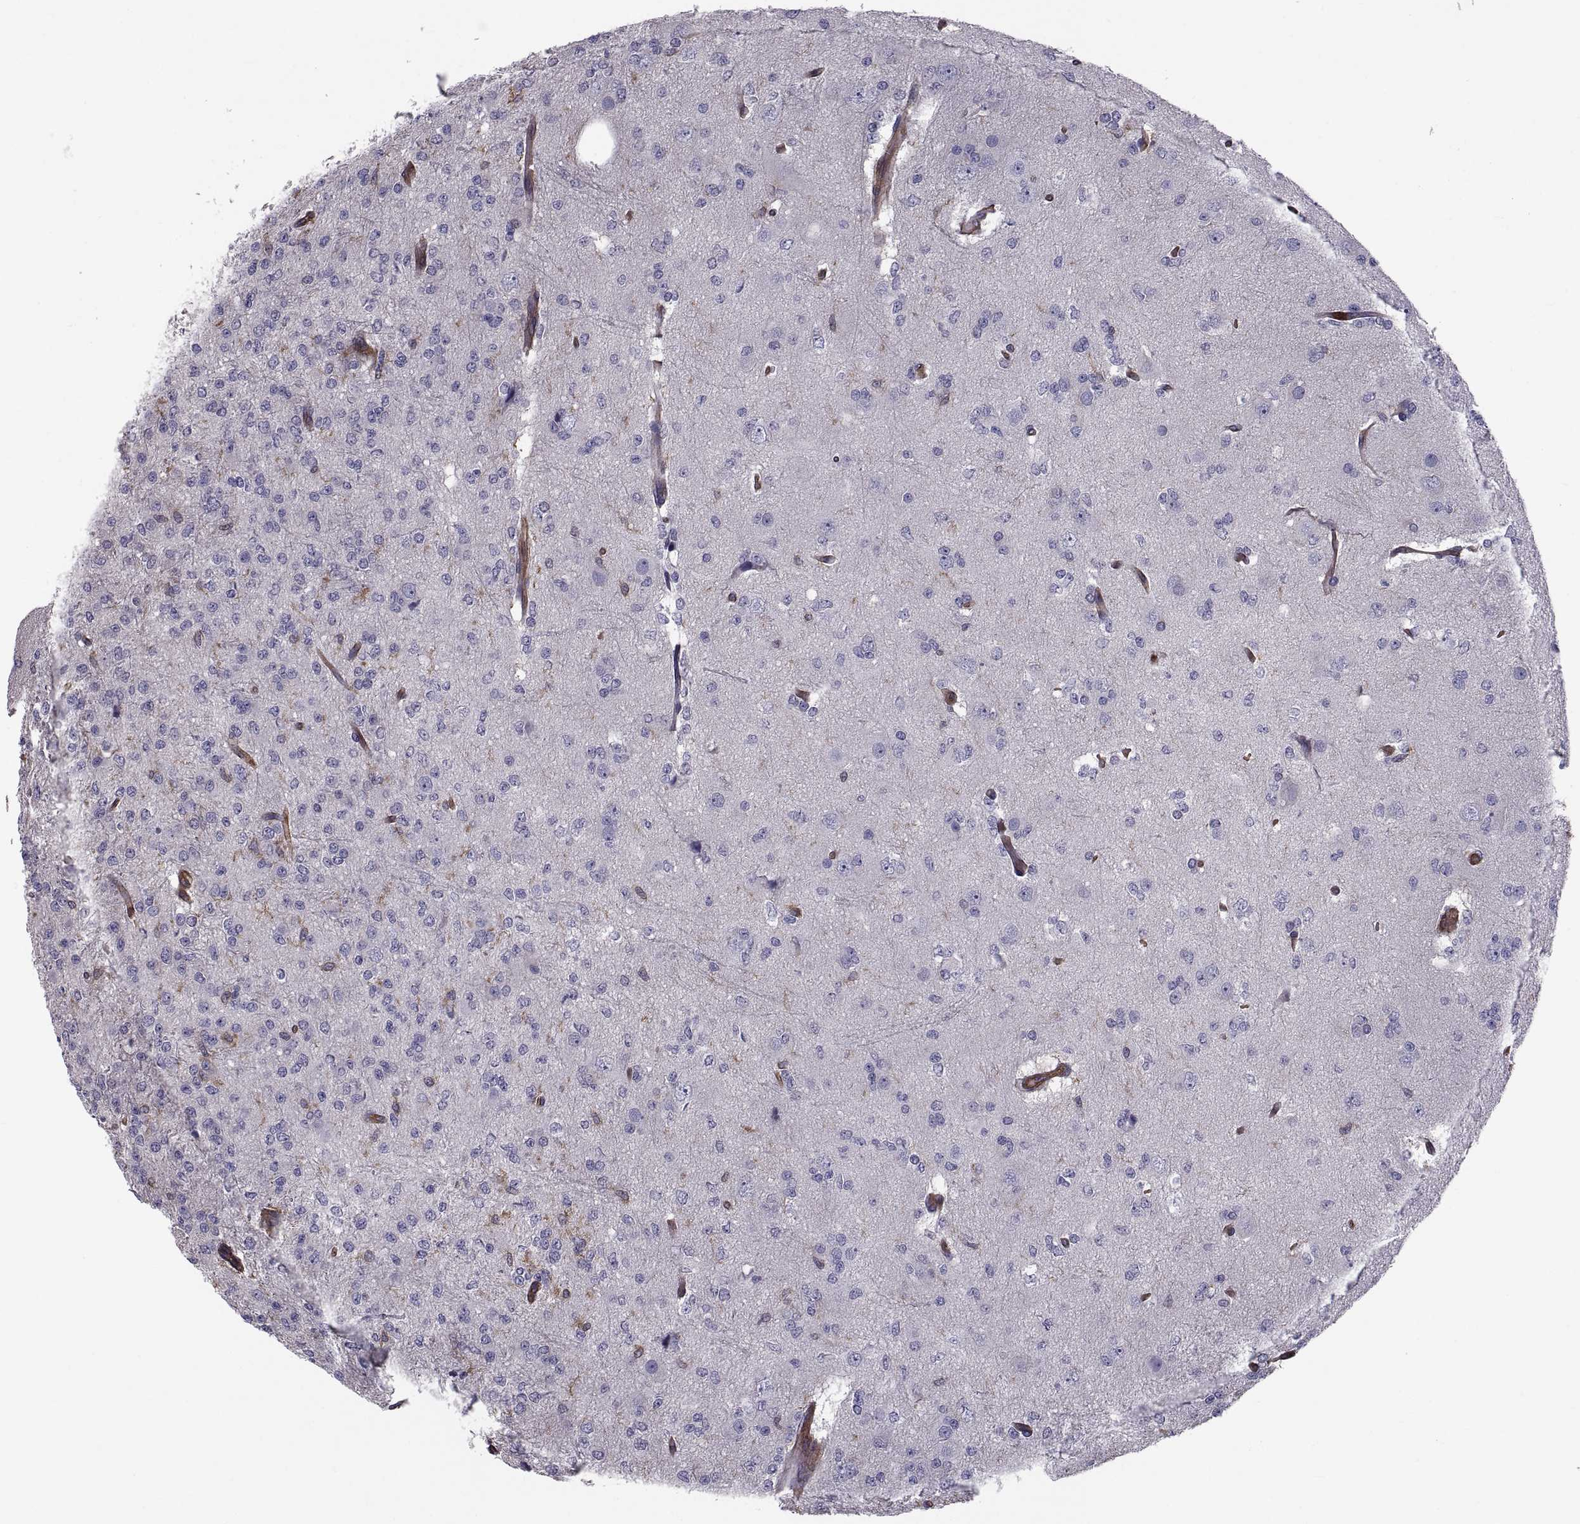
{"staining": {"intensity": "negative", "quantity": "none", "location": "none"}, "tissue": "glioma", "cell_type": "Tumor cells", "image_type": "cancer", "snomed": [{"axis": "morphology", "description": "Glioma, malignant, Low grade"}, {"axis": "topography", "description": "Brain"}], "caption": "The photomicrograph exhibits no significant expression in tumor cells of malignant glioma (low-grade). (DAB immunohistochemistry (IHC), high magnification).", "gene": "MYH9", "patient": {"sex": "male", "age": 27}}